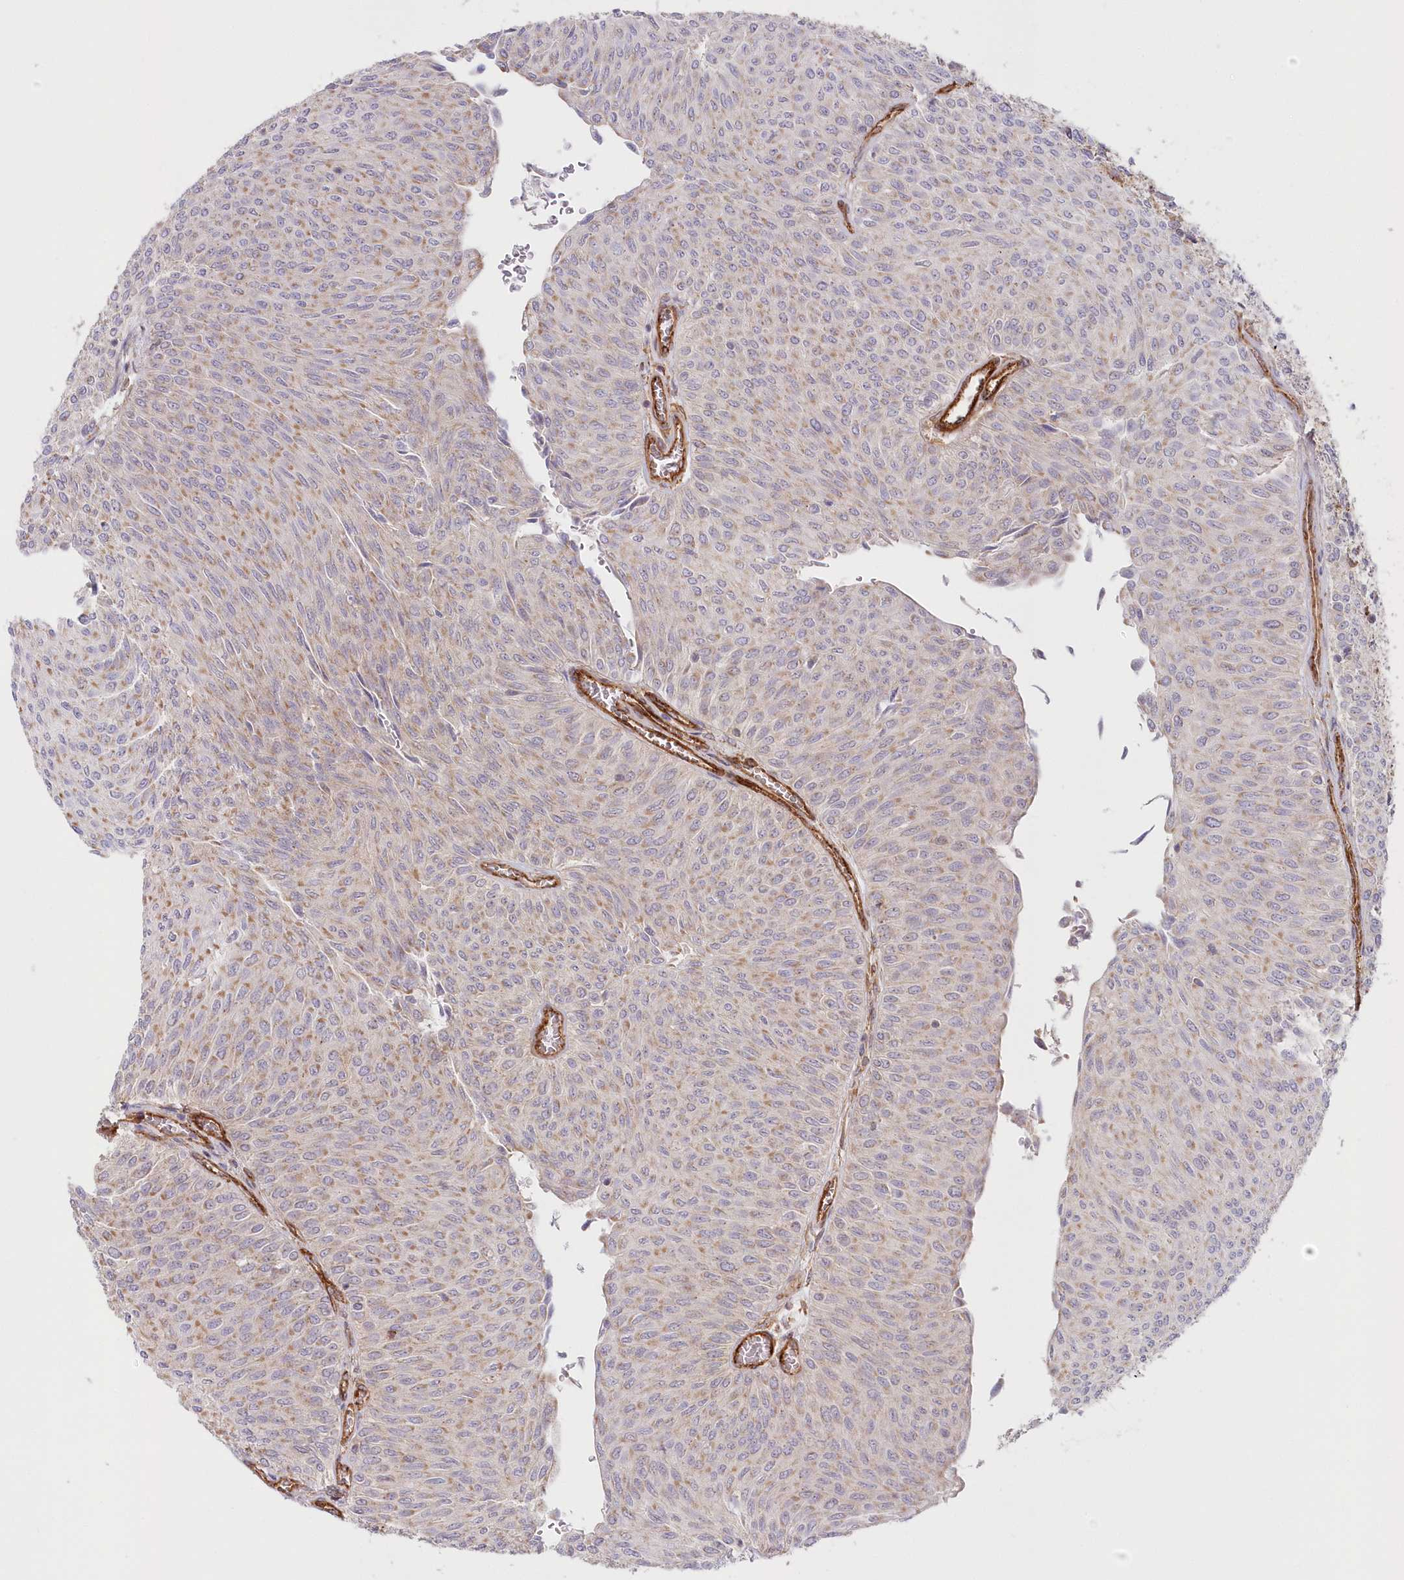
{"staining": {"intensity": "weak", "quantity": ">75%", "location": "cytoplasmic/membranous"}, "tissue": "urothelial cancer", "cell_type": "Tumor cells", "image_type": "cancer", "snomed": [{"axis": "morphology", "description": "Urothelial carcinoma, Low grade"}, {"axis": "topography", "description": "Urinary bladder"}], "caption": "Urothelial cancer stained with a protein marker demonstrates weak staining in tumor cells.", "gene": "AFAP1L2", "patient": {"sex": "male", "age": 78}}